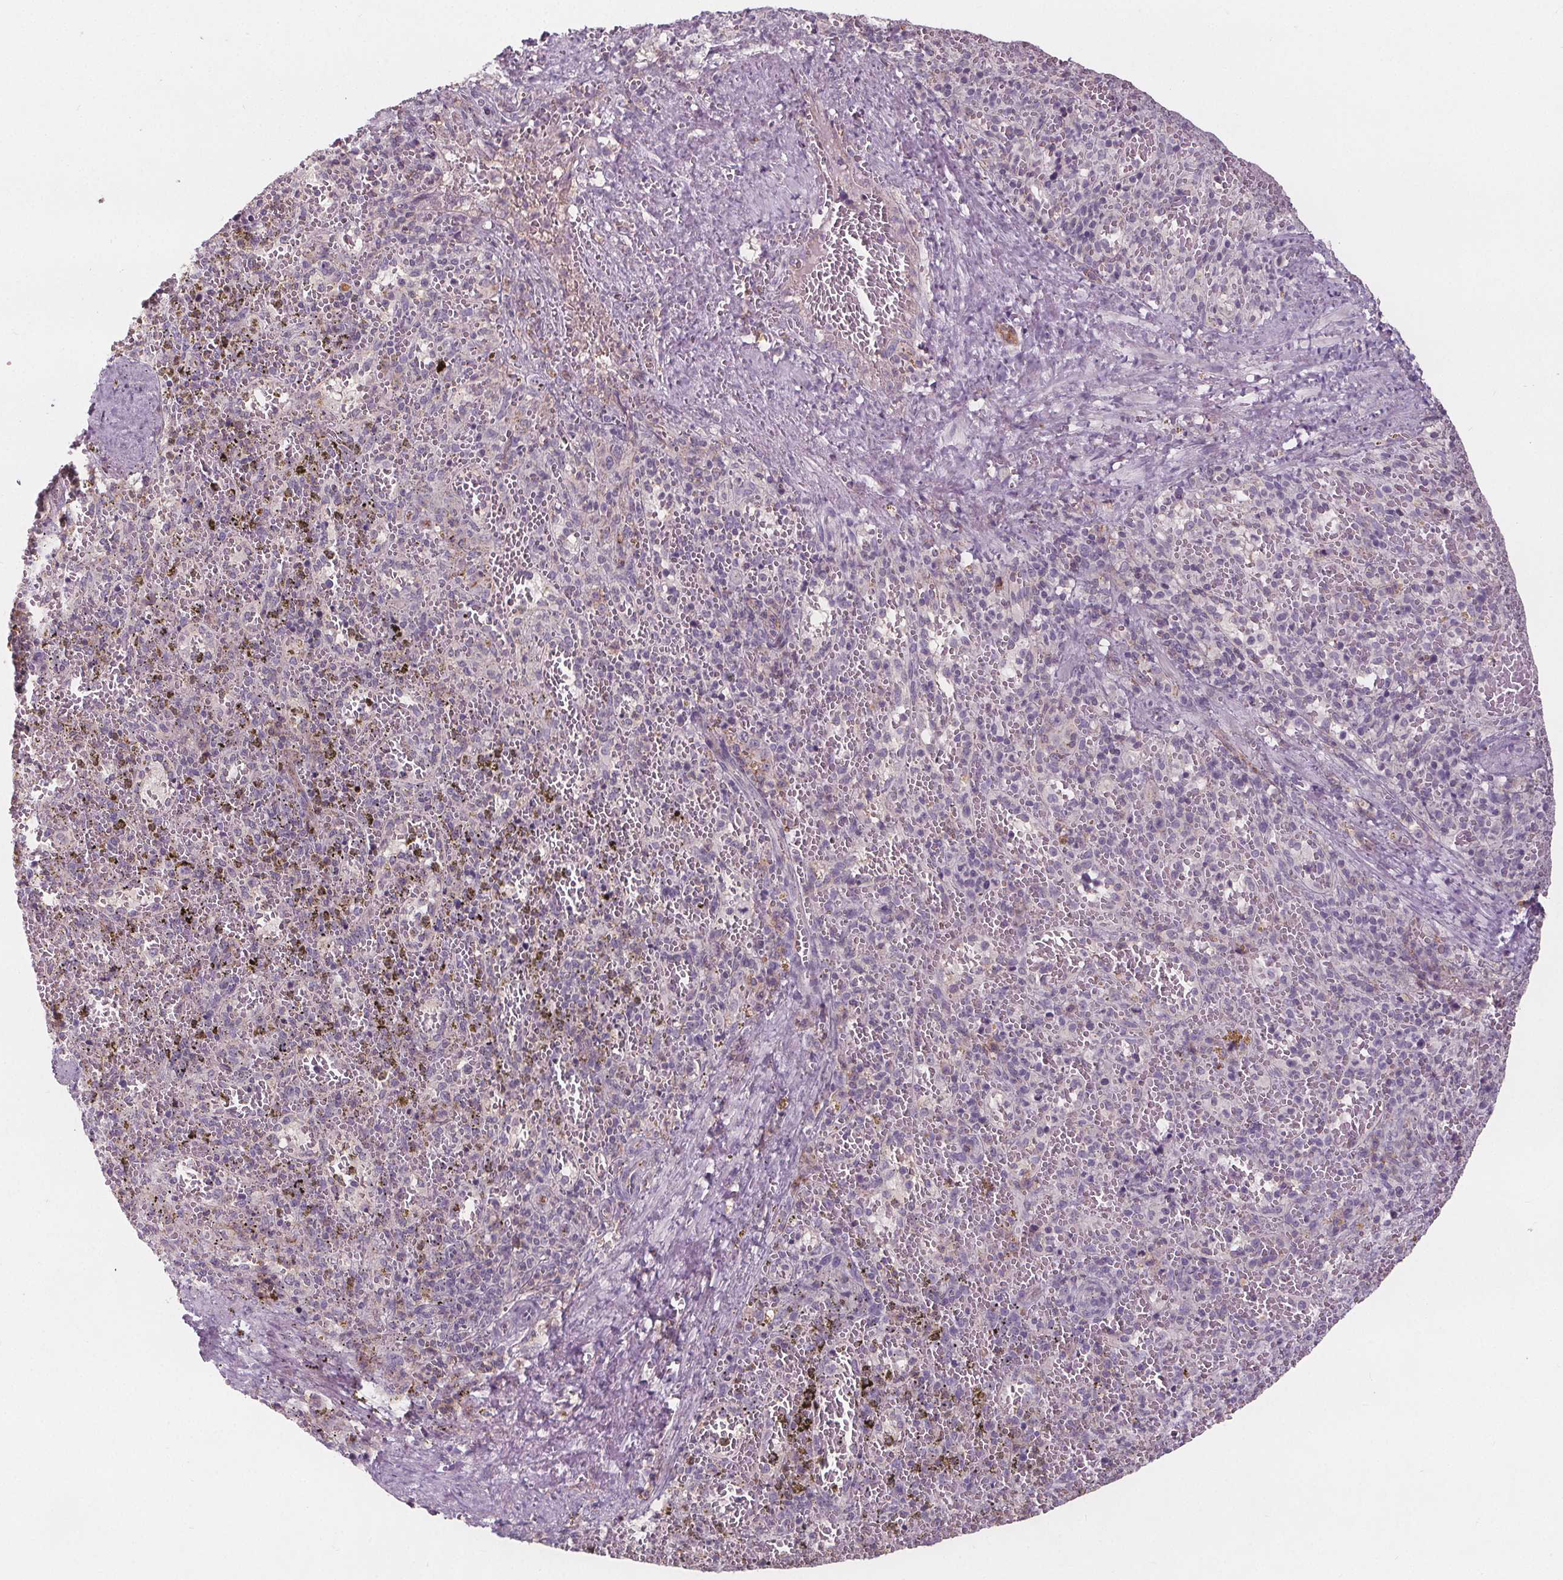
{"staining": {"intensity": "negative", "quantity": "none", "location": "none"}, "tissue": "spleen", "cell_type": "Cells in red pulp", "image_type": "normal", "snomed": [{"axis": "morphology", "description": "Normal tissue, NOS"}, {"axis": "topography", "description": "Spleen"}], "caption": "Immunohistochemical staining of normal spleen shows no significant staining in cells in red pulp.", "gene": "ATP1A1", "patient": {"sex": "female", "age": 50}}